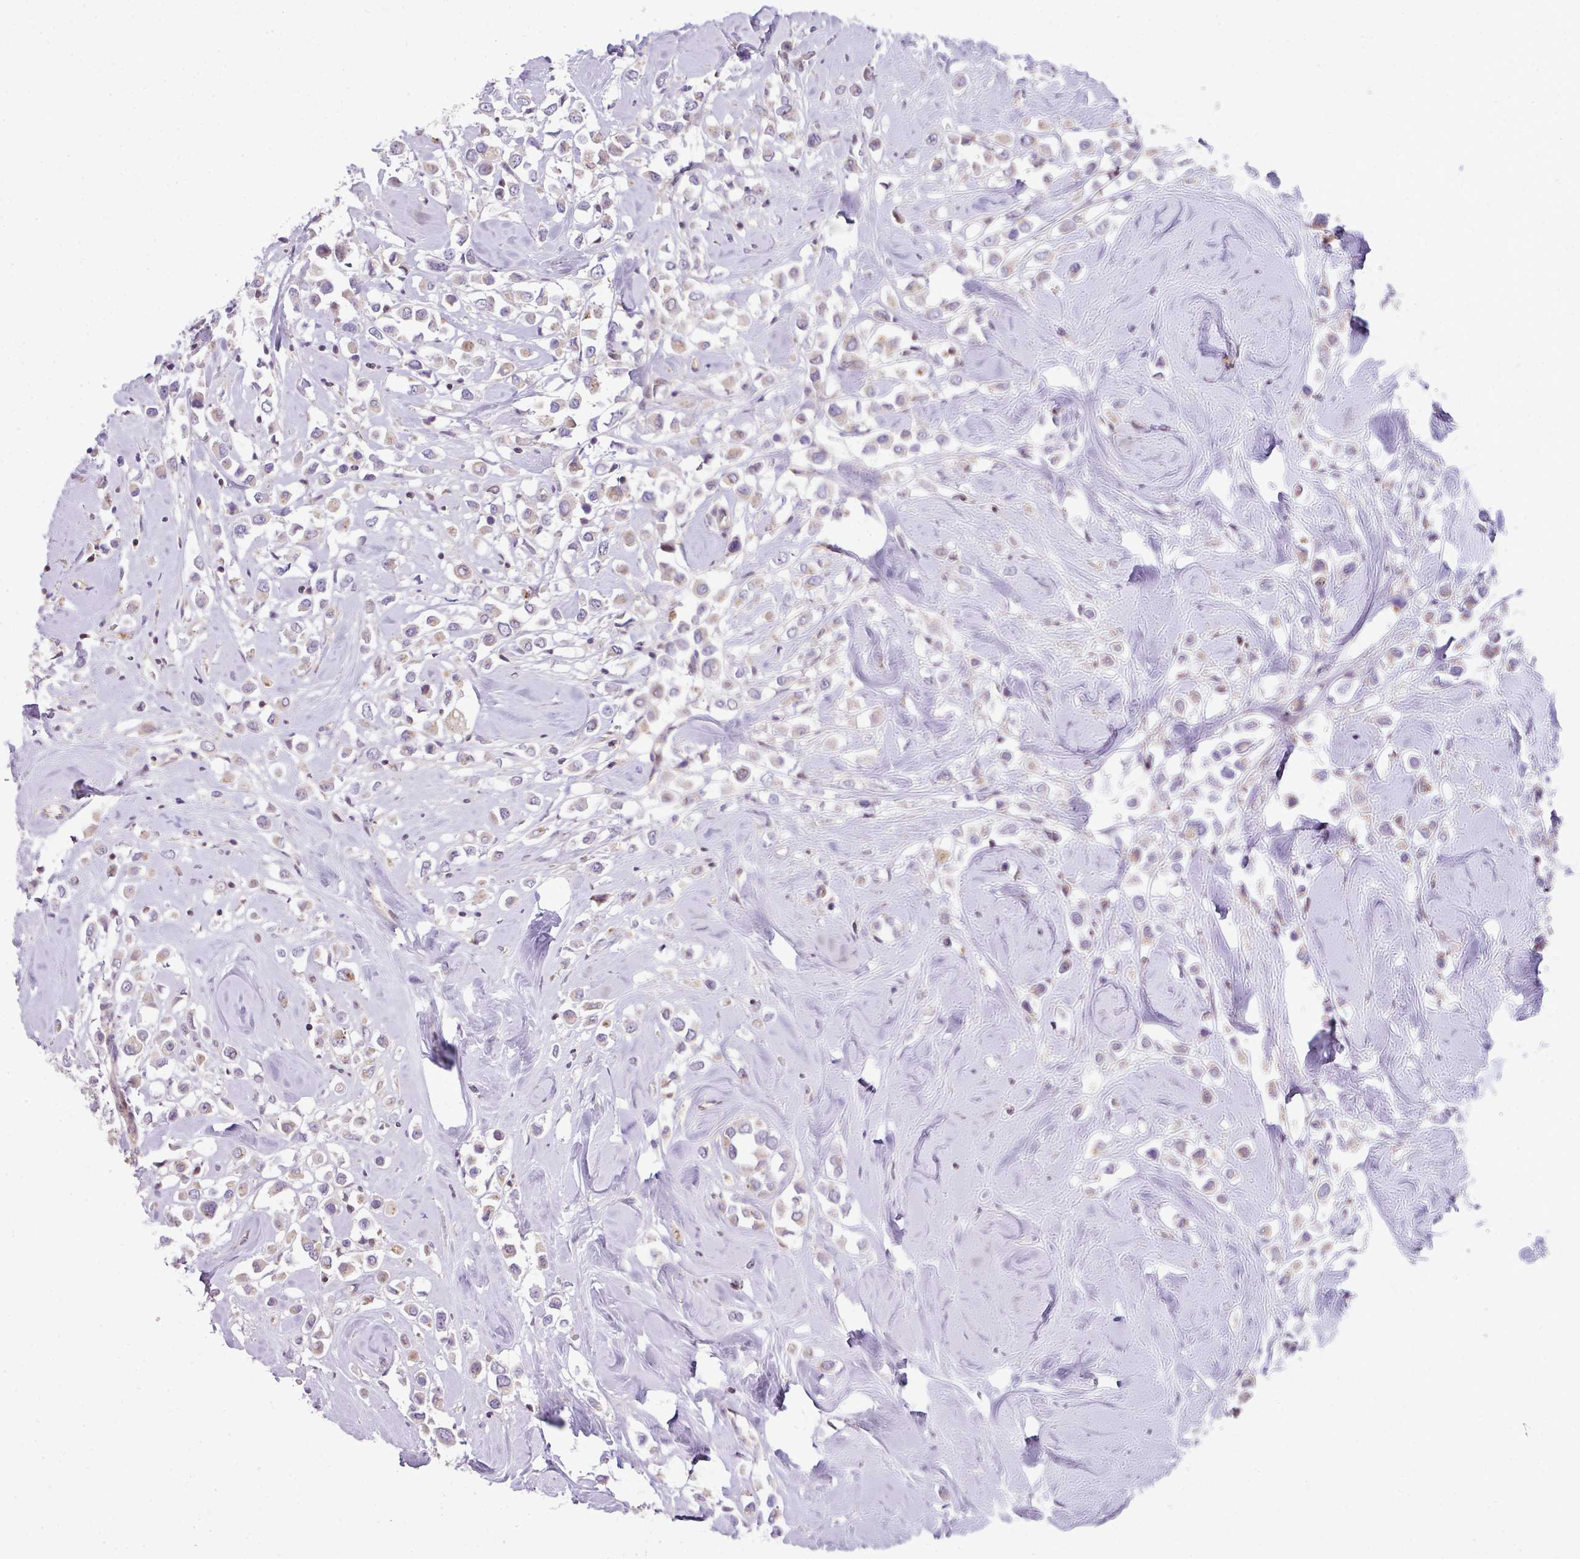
{"staining": {"intensity": "weak", "quantity": "25%-75%", "location": "cytoplasmic/membranous"}, "tissue": "breast cancer", "cell_type": "Tumor cells", "image_type": "cancer", "snomed": [{"axis": "morphology", "description": "Duct carcinoma"}, {"axis": "topography", "description": "Breast"}], "caption": "Immunohistochemical staining of breast infiltrating ductal carcinoma shows low levels of weak cytoplasmic/membranous protein positivity in about 25%-75% of tumor cells.", "gene": "STAT5A", "patient": {"sex": "female", "age": 61}}